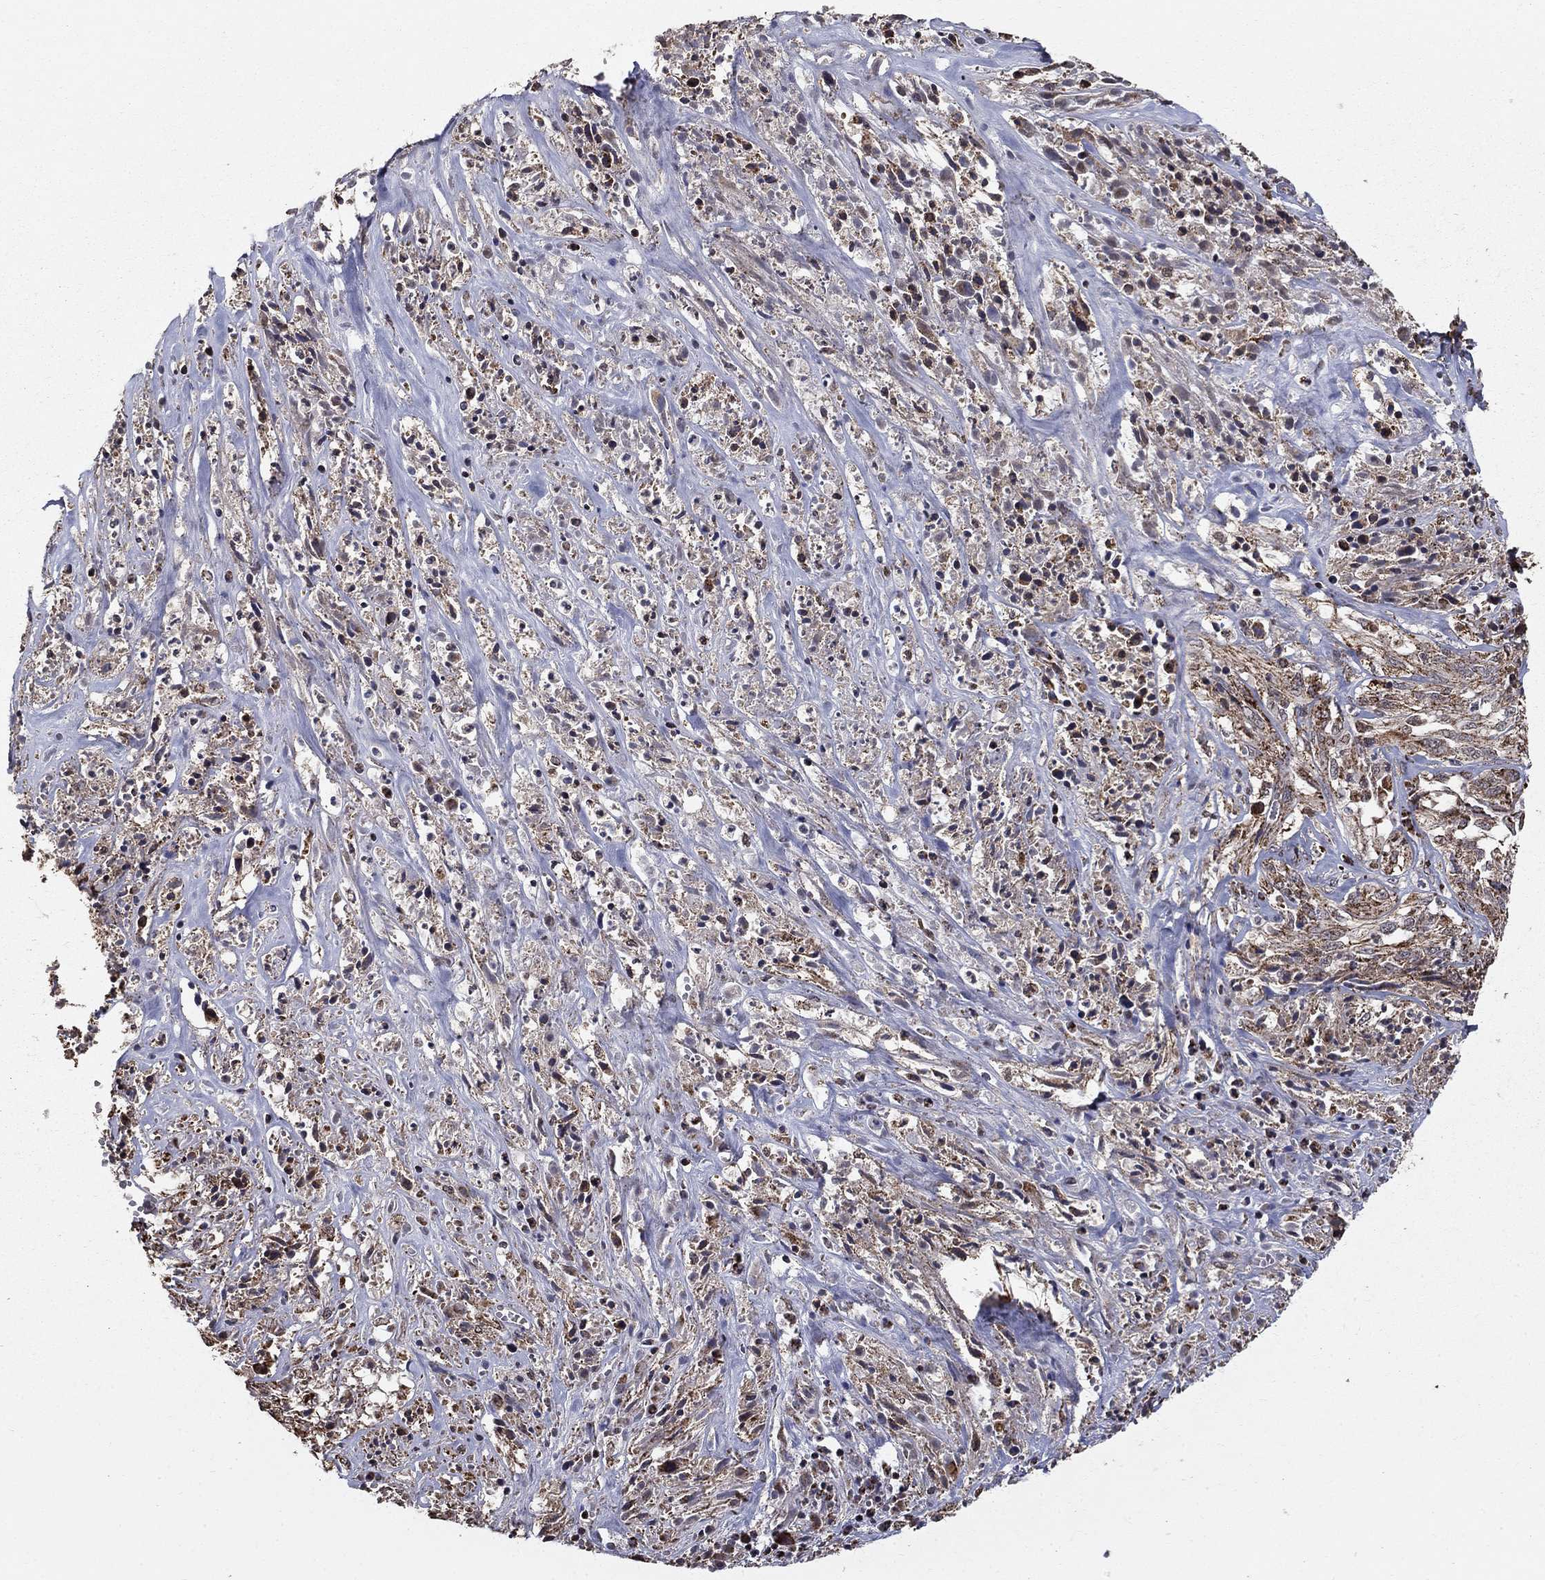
{"staining": {"intensity": "strong", "quantity": "<25%", "location": "cytoplasmic/membranous"}, "tissue": "melanoma", "cell_type": "Tumor cells", "image_type": "cancer", "snomed": [{"axis": "morphology", "description": "Malignant melanoma, NOS"}, {"axis": "topography", "description": "Skin"}], "caption": "Immunohistochemical staining of human melanoma demonstrates medium levels of strong cytoplasmic/membranous positivity in approximately <25% of tumor cells.", "gene": "ACOT13", "patient": {"sex": "female", "age": 91}}